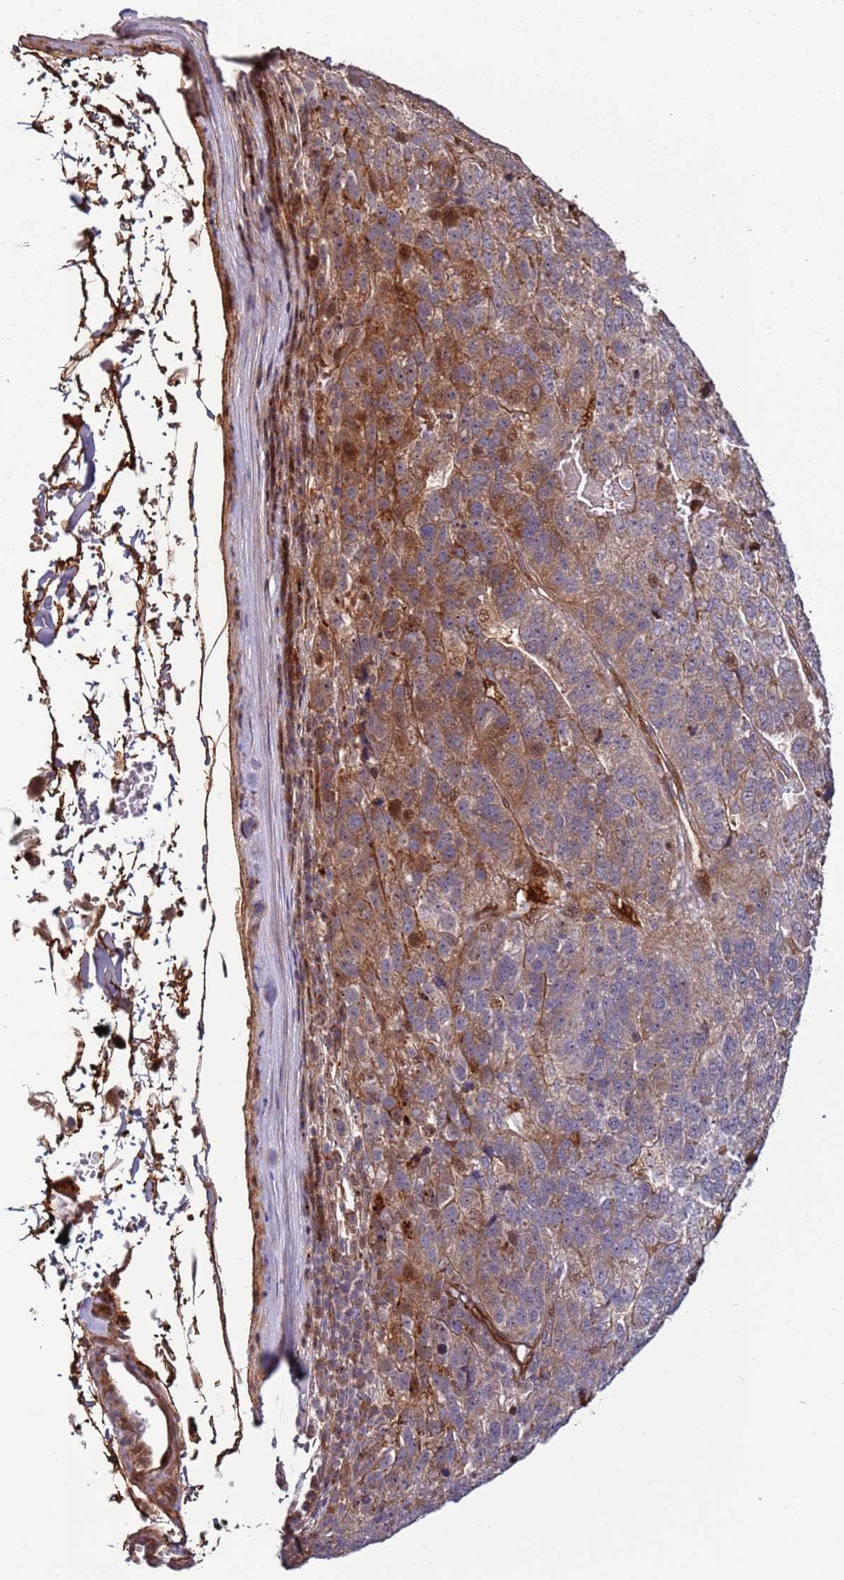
{"staining": {"intensity": "moderate", "quantity": "<25%", "location": "cytoplasmic/membranous"}, "tissue": "pancreatic cancer", "cell_type": "Tumor cells", "image_type": "cancer", "snomed": [{"axis": "morphology", "description": "Adenocarcinoma, NOS"}, {"axis": "topography", "description": "Pancreas"}], "caption": "Protein staining demonstrates moderate cytoplasmic/membranous positivity in approximately <25% of tumor cells in pancreatic cancer.", "gene": "RHBDL1", "patient": {"sex": "female", "age": 61}}